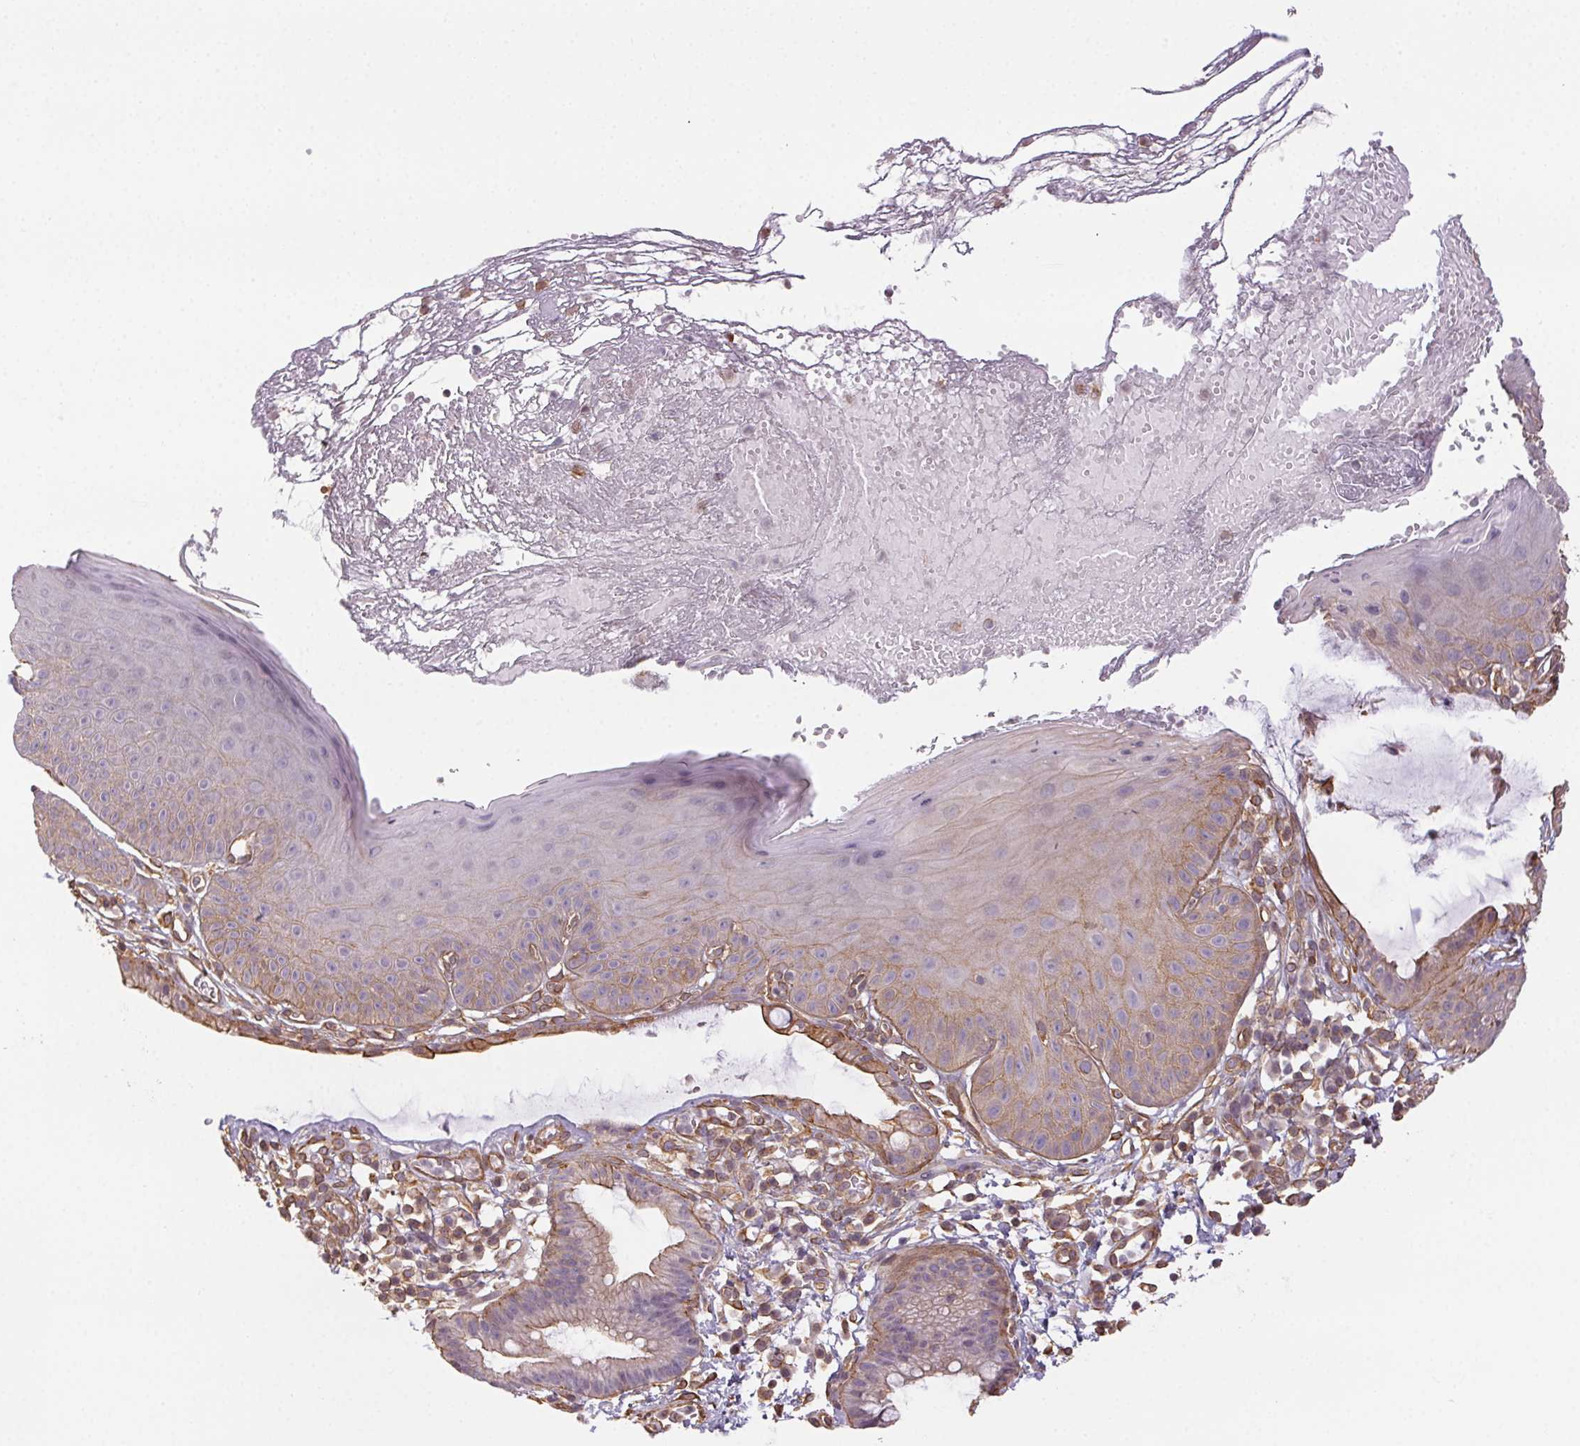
{"staining": {"intensity": "weak", "quantity": "25%-75%", "location": "cytoplasmic/membranous"}, "tissue": "skin", "cell_type": "Epidermal cells", "image_type": "normal", "snomed": [{"axis": "morphology", "description": "Normal tissue, NOS"}, {"axis": "topography", "description": "Anal"}], "caption": "Skin stained with DAB IHC reveals low levels of weak cytoplasmic/membranous positivity in about 25%-75% of epidermal cells. Using DAB (3,3'-diaminobenzidine) (brown) and hematoxylin (blue) stains, captured at high magnification using brightfield microscopy.", "gene": "PLA2G4F", "patient": {"sex": "male", "age": 53}}